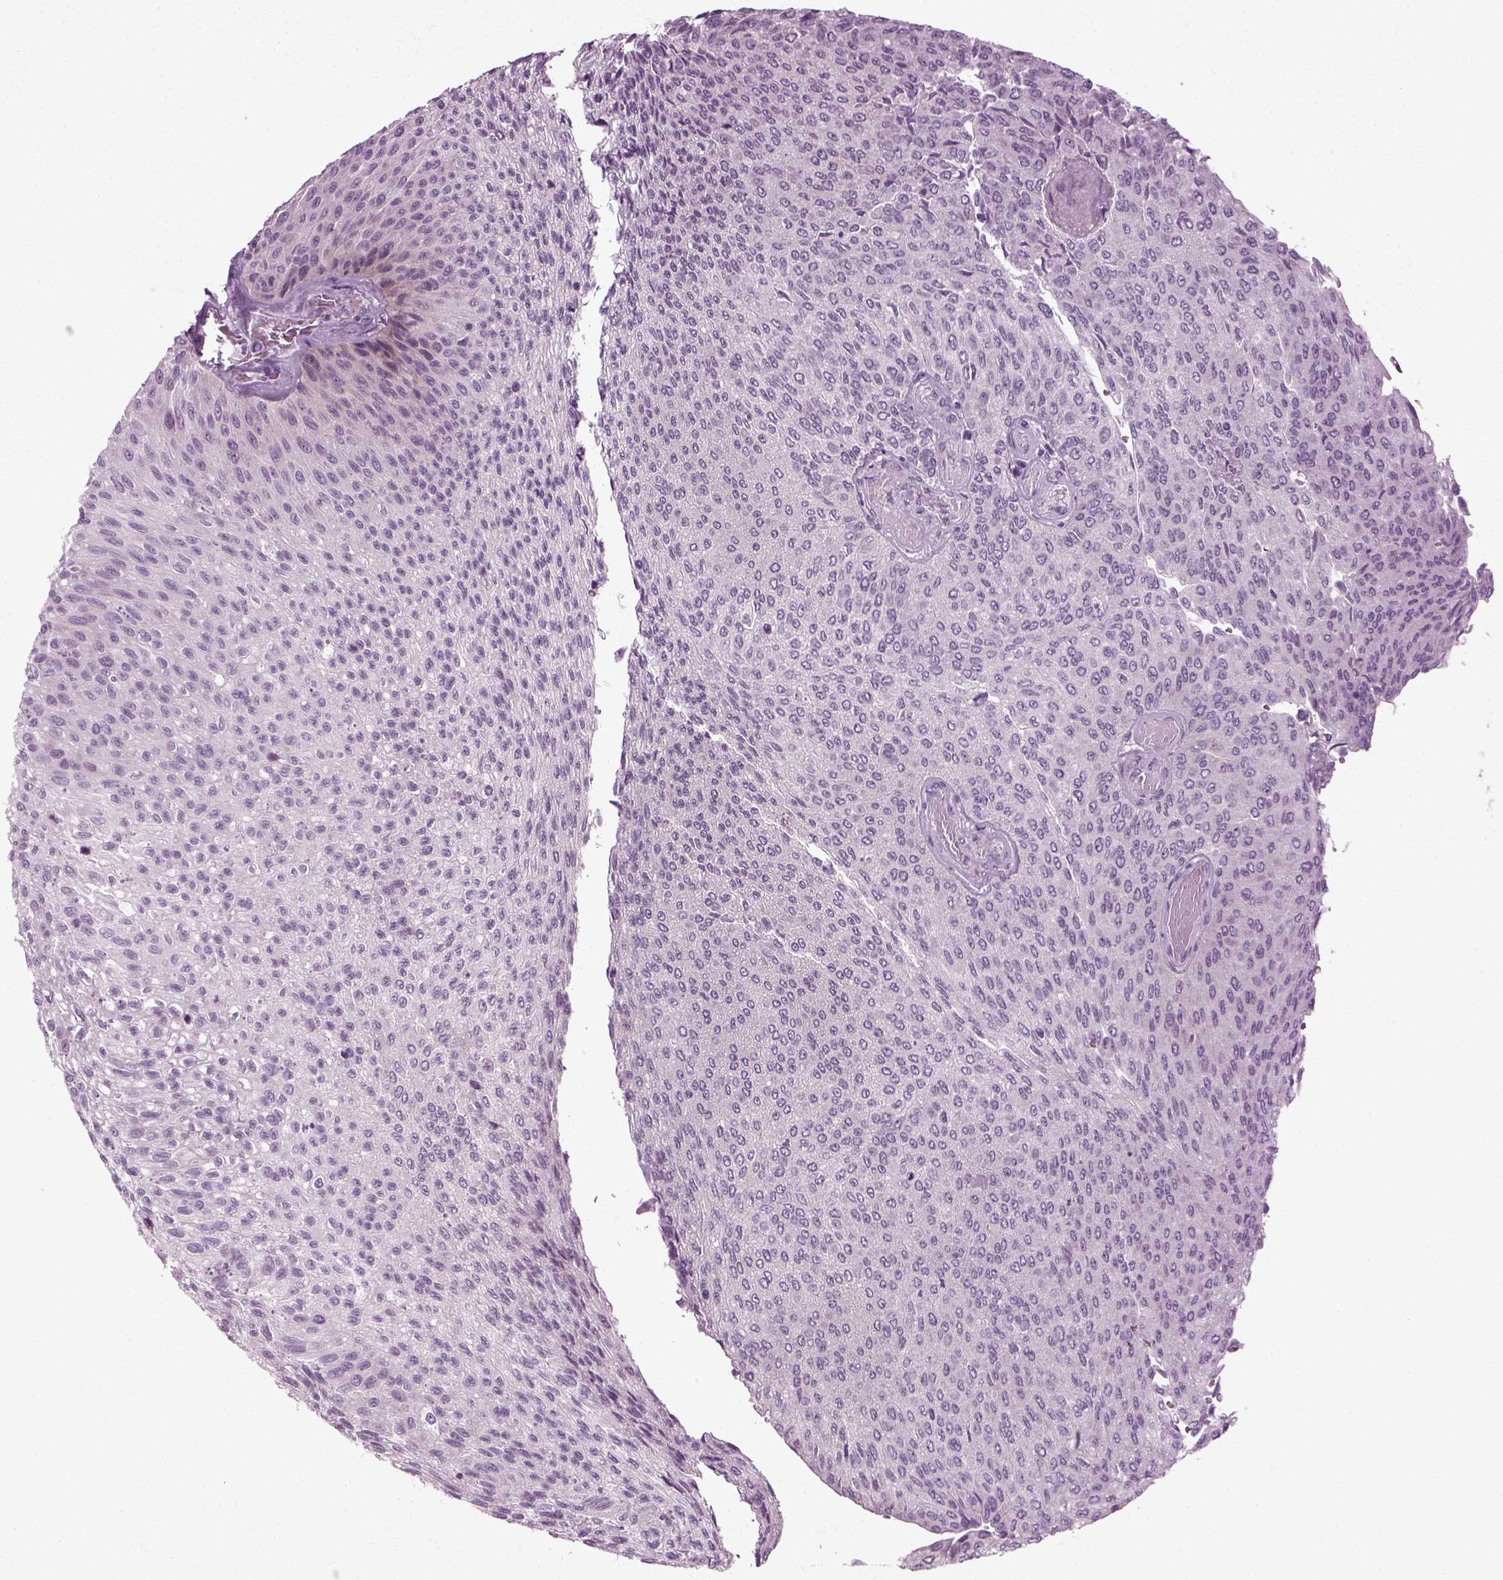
{"staining": {"intensity": "negative", "quantity": "none", "location": "none"}, "tissue": "urothelial cancer", "cell_type": "Tumor cells", "image_type": "cancer", "snomed": [{"axis": "morphology", "description": "Urothelial carcinoma, Low grade"}, {"axis": "topography", "description": "Ureter, NOS"}, {"axis": "topography", "description": "Urinary bladder"}], "caption": "Urothelial carcinoma (low-grade) was stained to show a protein in brown. There is no significant expression in tumor cells.", "gene": "SCG5", "patient": {"sex": "male", "age": 78}}